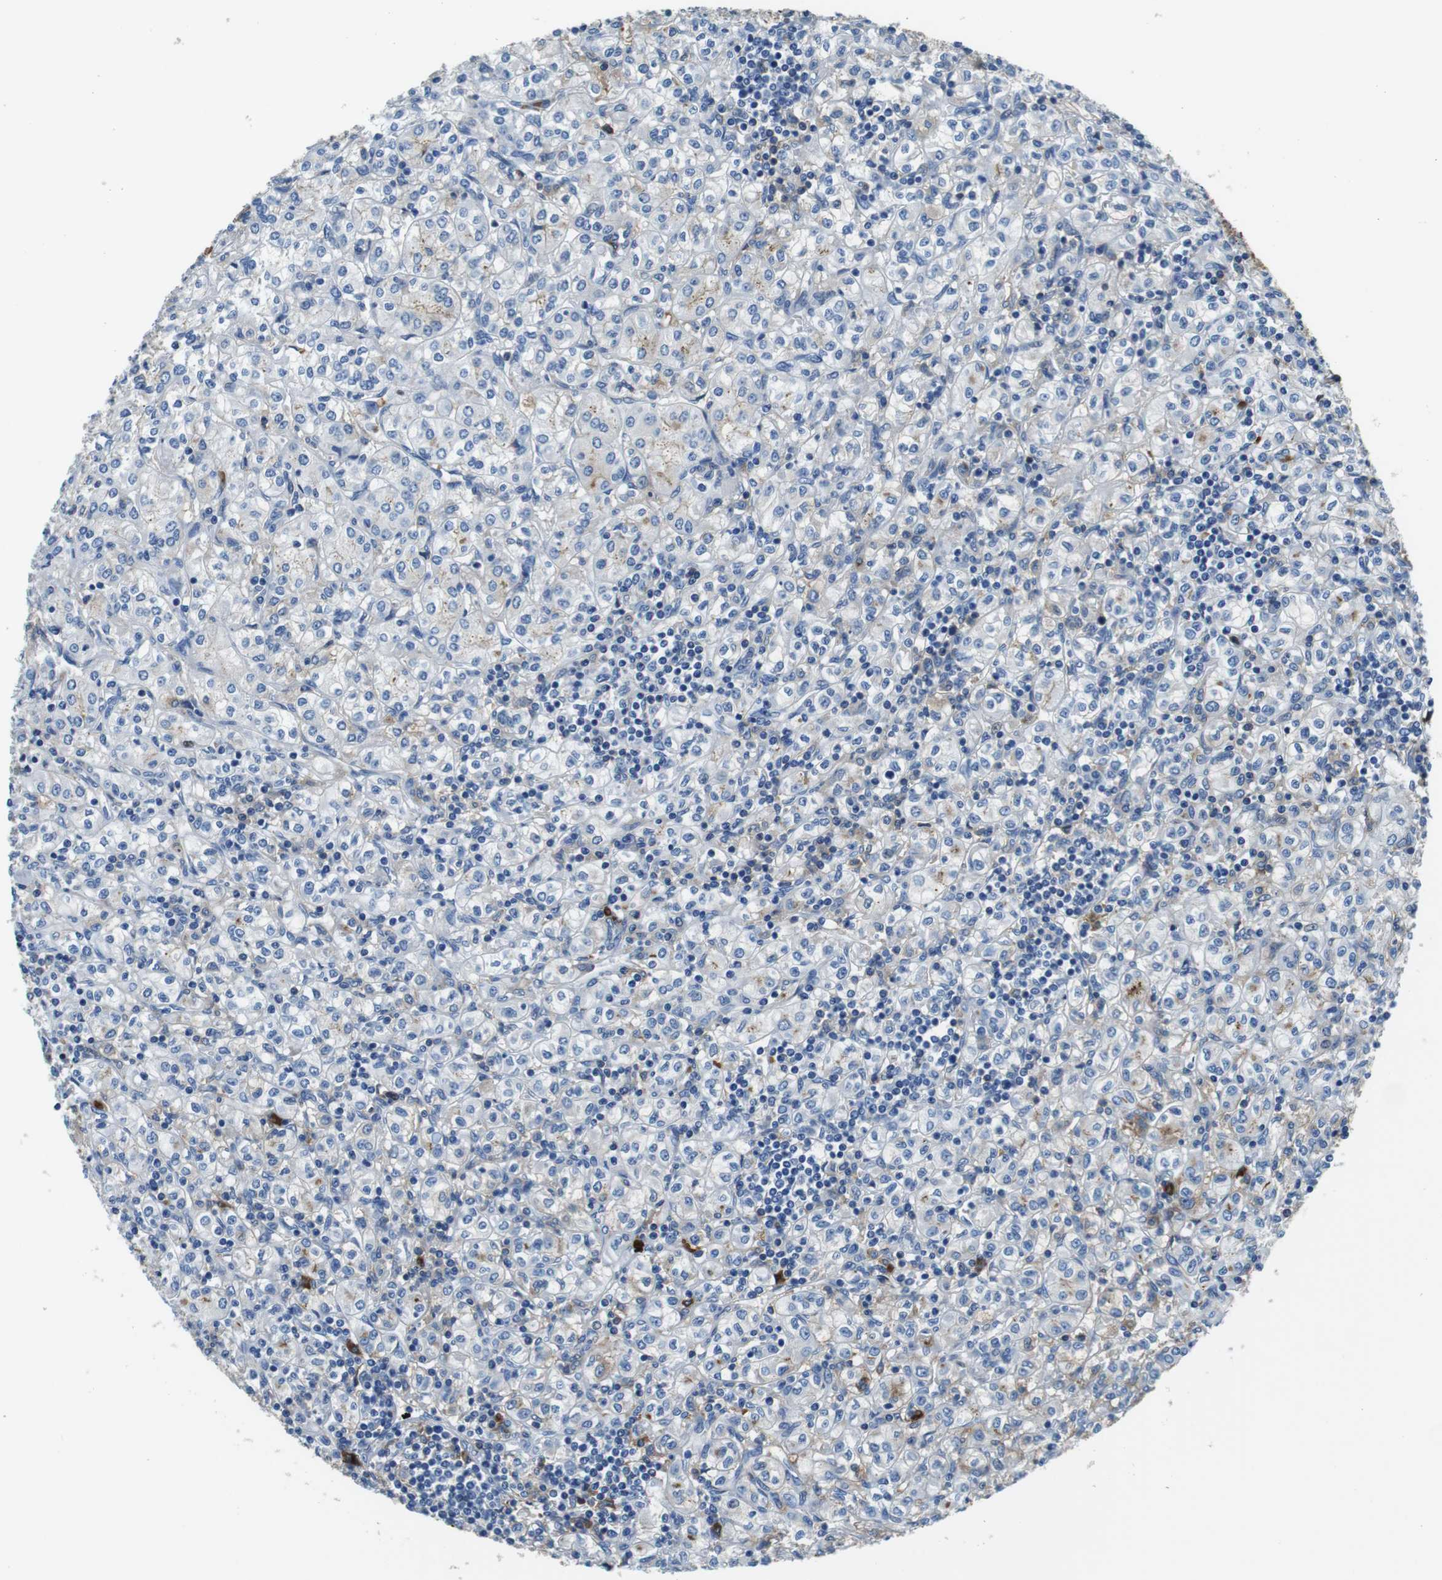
{"staining": {"intensity": "negative", "quantity": "none", "location": "none"}, "tissue": "renal cancer", "cell_type": "Tumor cells", "image_type": "cancer", "snomed": [{"axis": "morphology", "description": "Adenocarcinoma, NOS"}, {"axis": "topography", "description": "Kidney"}], "caption": "The image exhibits no staining of tumor cells in renal cancer (adenocarcinoma).", "gene": "IGKC", "patient": {"sex": "male", "age": 77}}